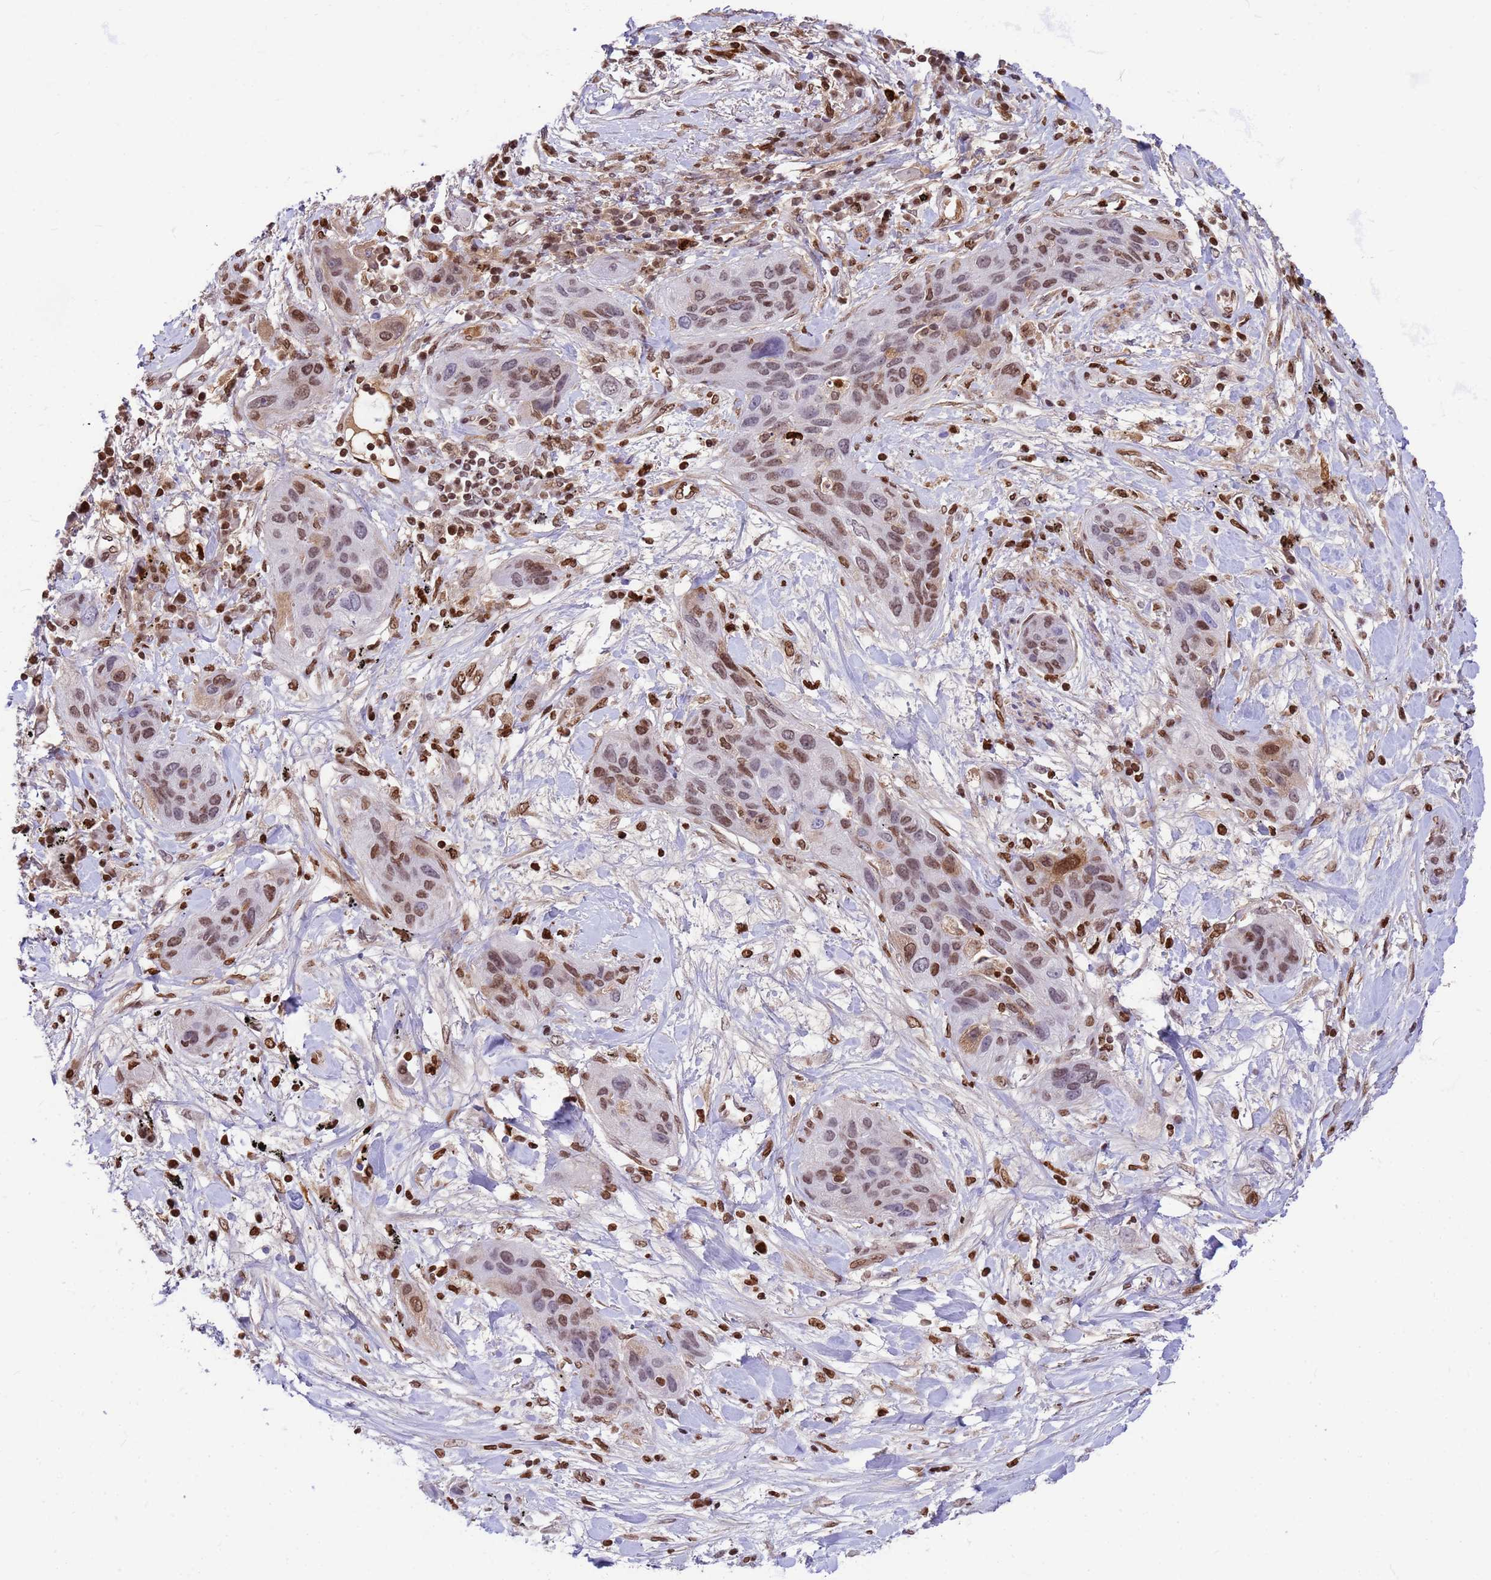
{"staining": {"intensity": "moderate", "quantity": ">75%", "location": "nuclear"}, "tissue": "lung cancer", "cell_type": "Tumor cells", "image_type": "cancer", "snomed": [{"axis": "morphology", "description": "Squamous cell carcinoma, NOS"}, {"axis": "topography", "description": "Lung"}], "caption": "IHC photomicrograph of neoplastic tissue: lung cancer (squamous cell carcinoma) stained using IHC displays medium levels of moderate protein expression localized specifically in the nuclear of tumor cells, appearing as a nuclear brown color.", "gene": "ORM1", "patient": {"sex": "female", "age": 70}}